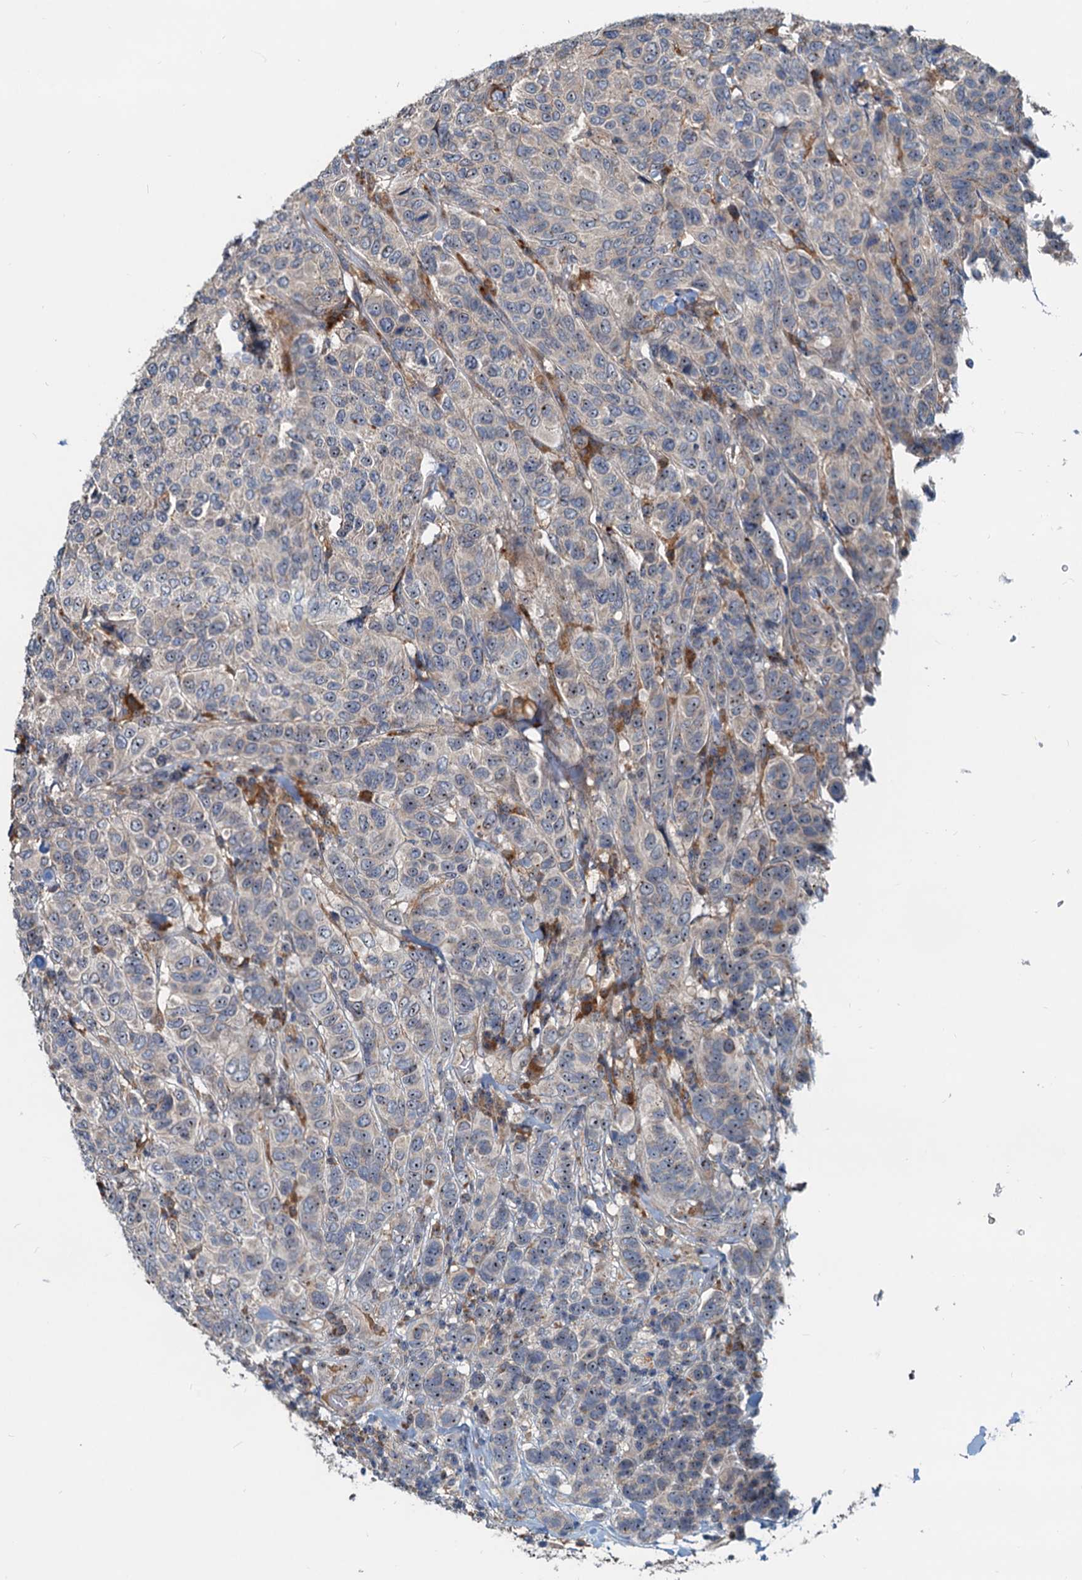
{"staining": {"intensity": "negative", "quantity": "none", "location": "none"}, "tissue": "breast cancer", "cell_type": "Tumor cells", "image_type": "cancer", "snomed": [{"axis": "morphology", "description": "Duct carcinoma"}, {"axis": "topography", "description": "Breast"}], "caption": "This is an immunohistochemistry (IHC) histopathology image of human intraductal carcinoma (breast). There is no staining in tumor cells.", "gene": "RGS7BP", "patient": {"sex": "female", "age": 55}}